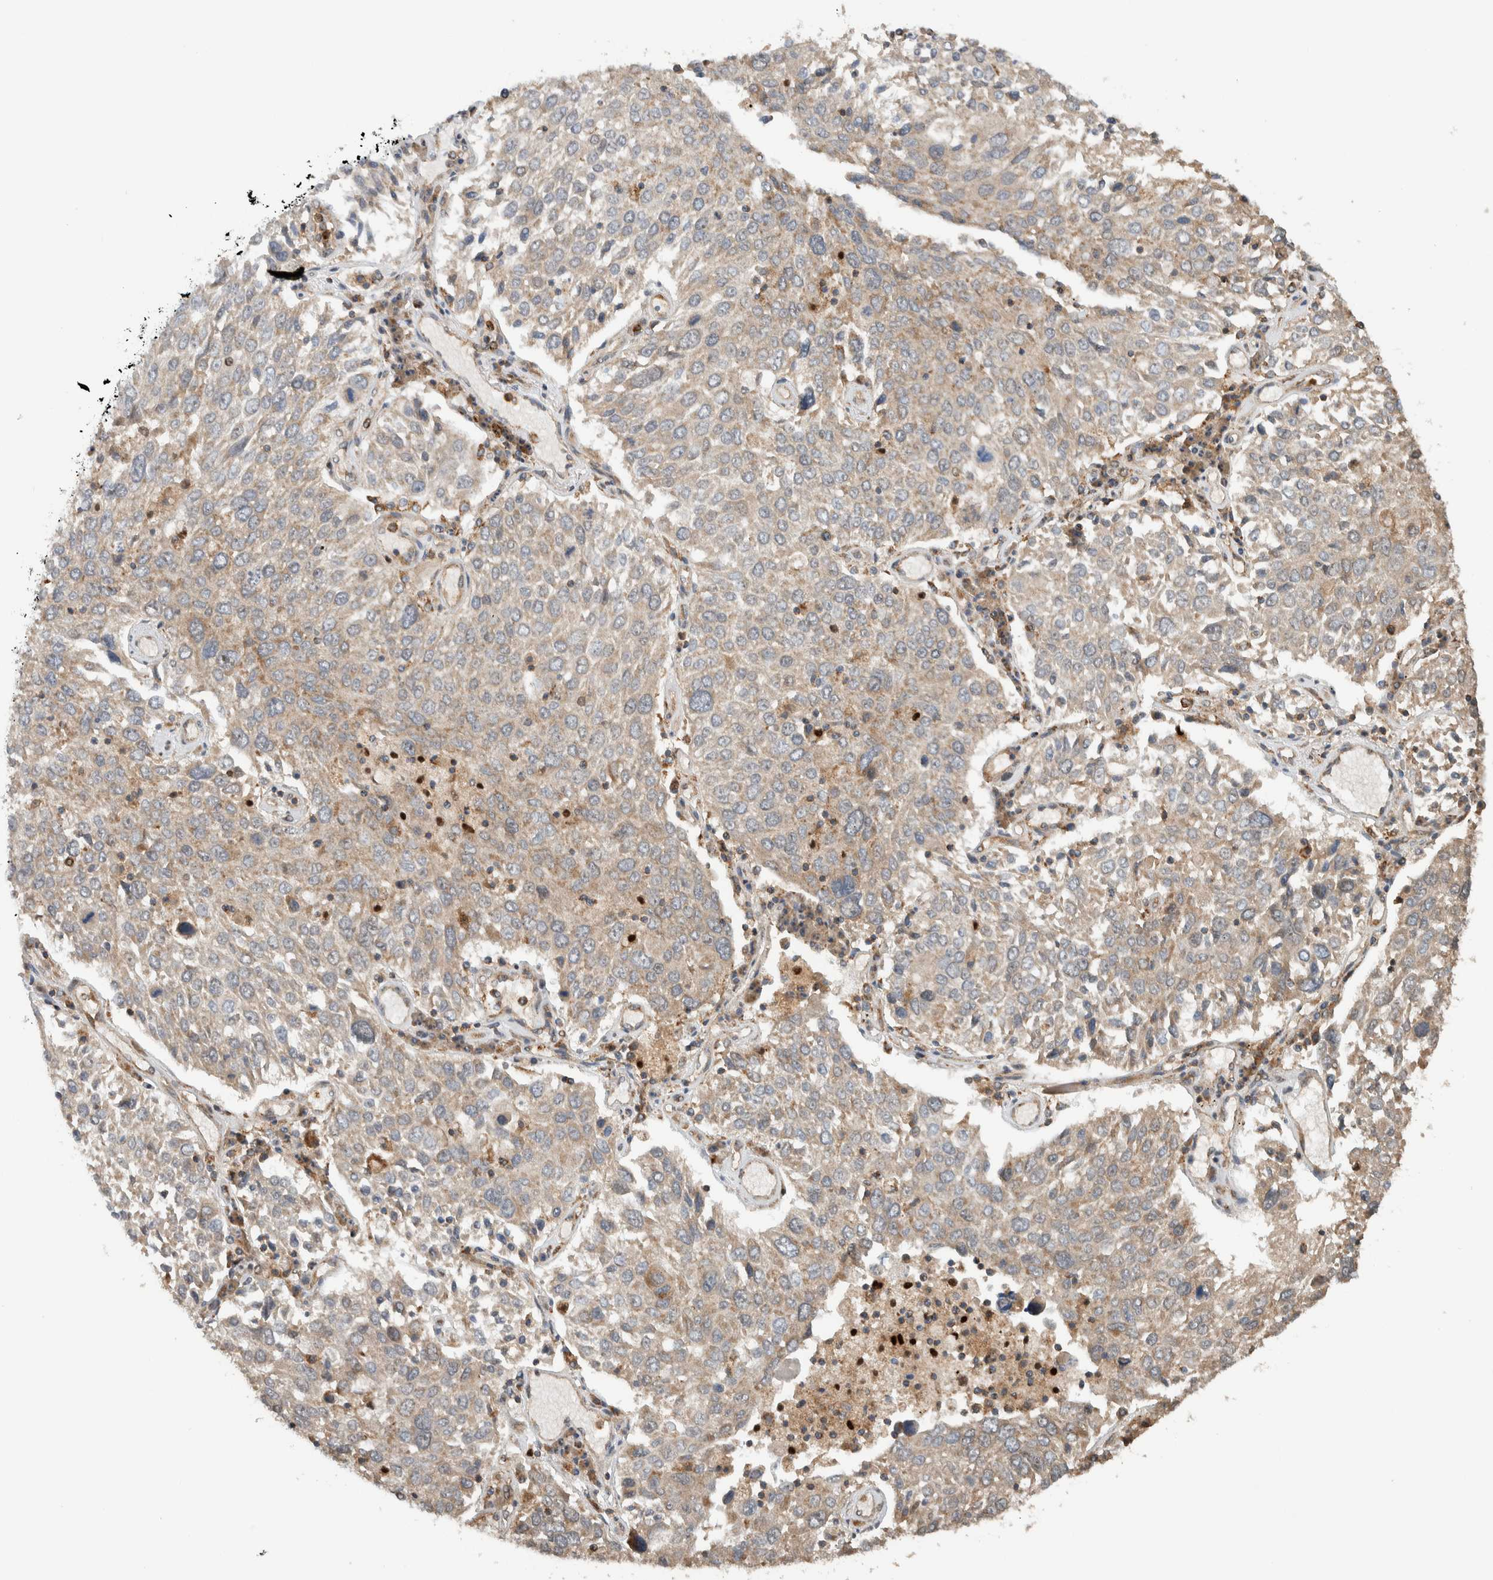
{"staining": {"intensity": "weak", "quantity": "25%-75%", "location": "cytoplasmic/membranous"}, "tissue": "lung cancer", "cell_type": "Tumor cells", "image_type": "cancer", "snomed": [{"axis": "morphology", "description": "Squamous cell carcinoma, NOS"}, {"axis": "topography", "description": "Lung"}], "caption": "A micrograph of lung cancer stained for a protein exhibits weak cytoplasmic/membranous brown staining in tumor cells.", "gene": "VPS53", "patient": {"sex": "male", "age": 65}}